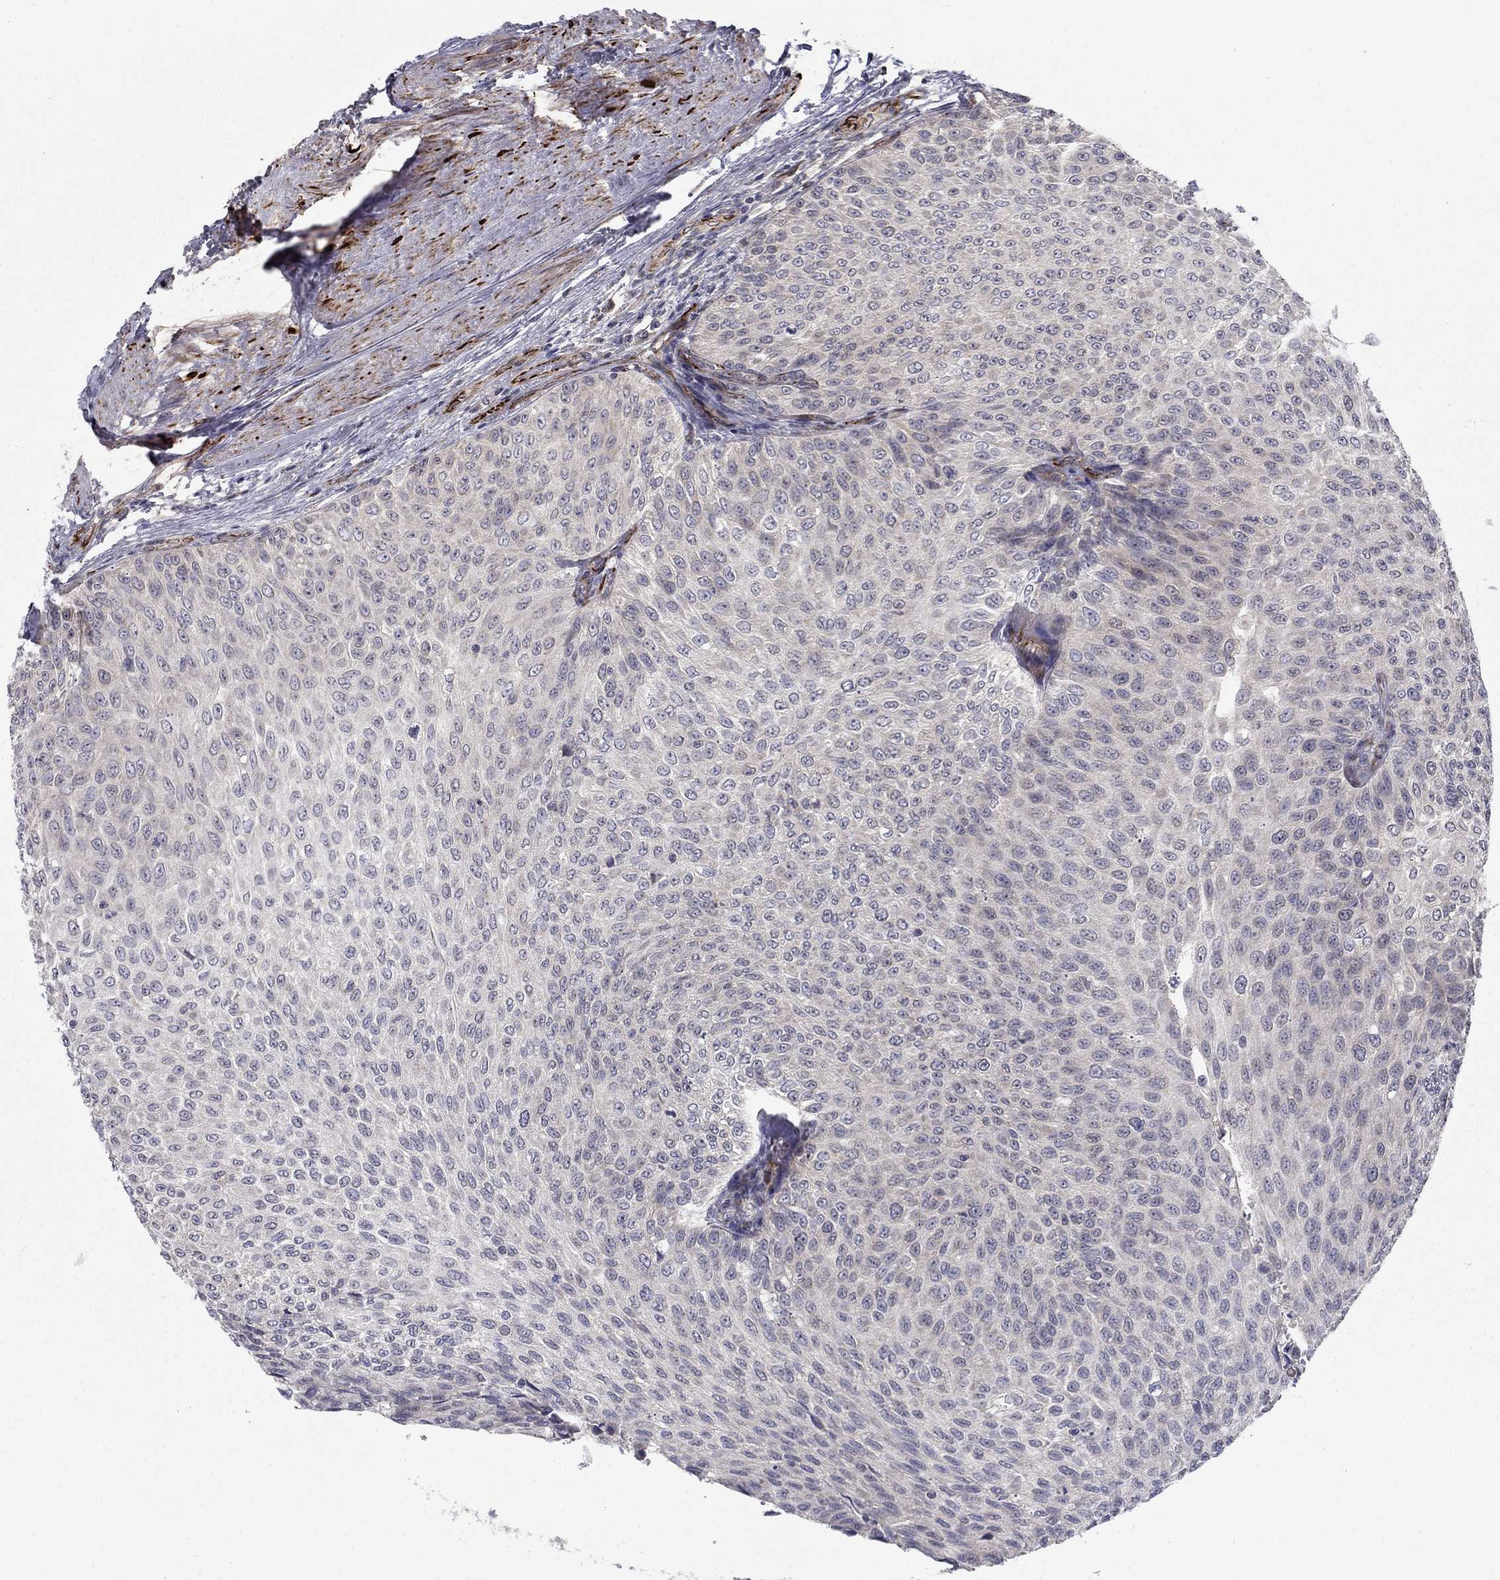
{"staining": {"intensity": "negative", "quantity": "none", "location": "none"}, "tissue": "urothelial cancer", "cell_type": "Tumor cells", "image_type": "cancer", "snomed": [{"axis": "morphology", "description": "Urothelial carcinoma, Low grade"}, {"axis": "topography", "description": "Ureter, NOS"}, {"axis": "topography", "description": "Urinary bladder"}], "caption": "Tumor cells are negative for brown protein staining in low-grade urothelial carcinoma.", "gene": "LACTB2", "patient": {"sex": "male", "age": 78}}